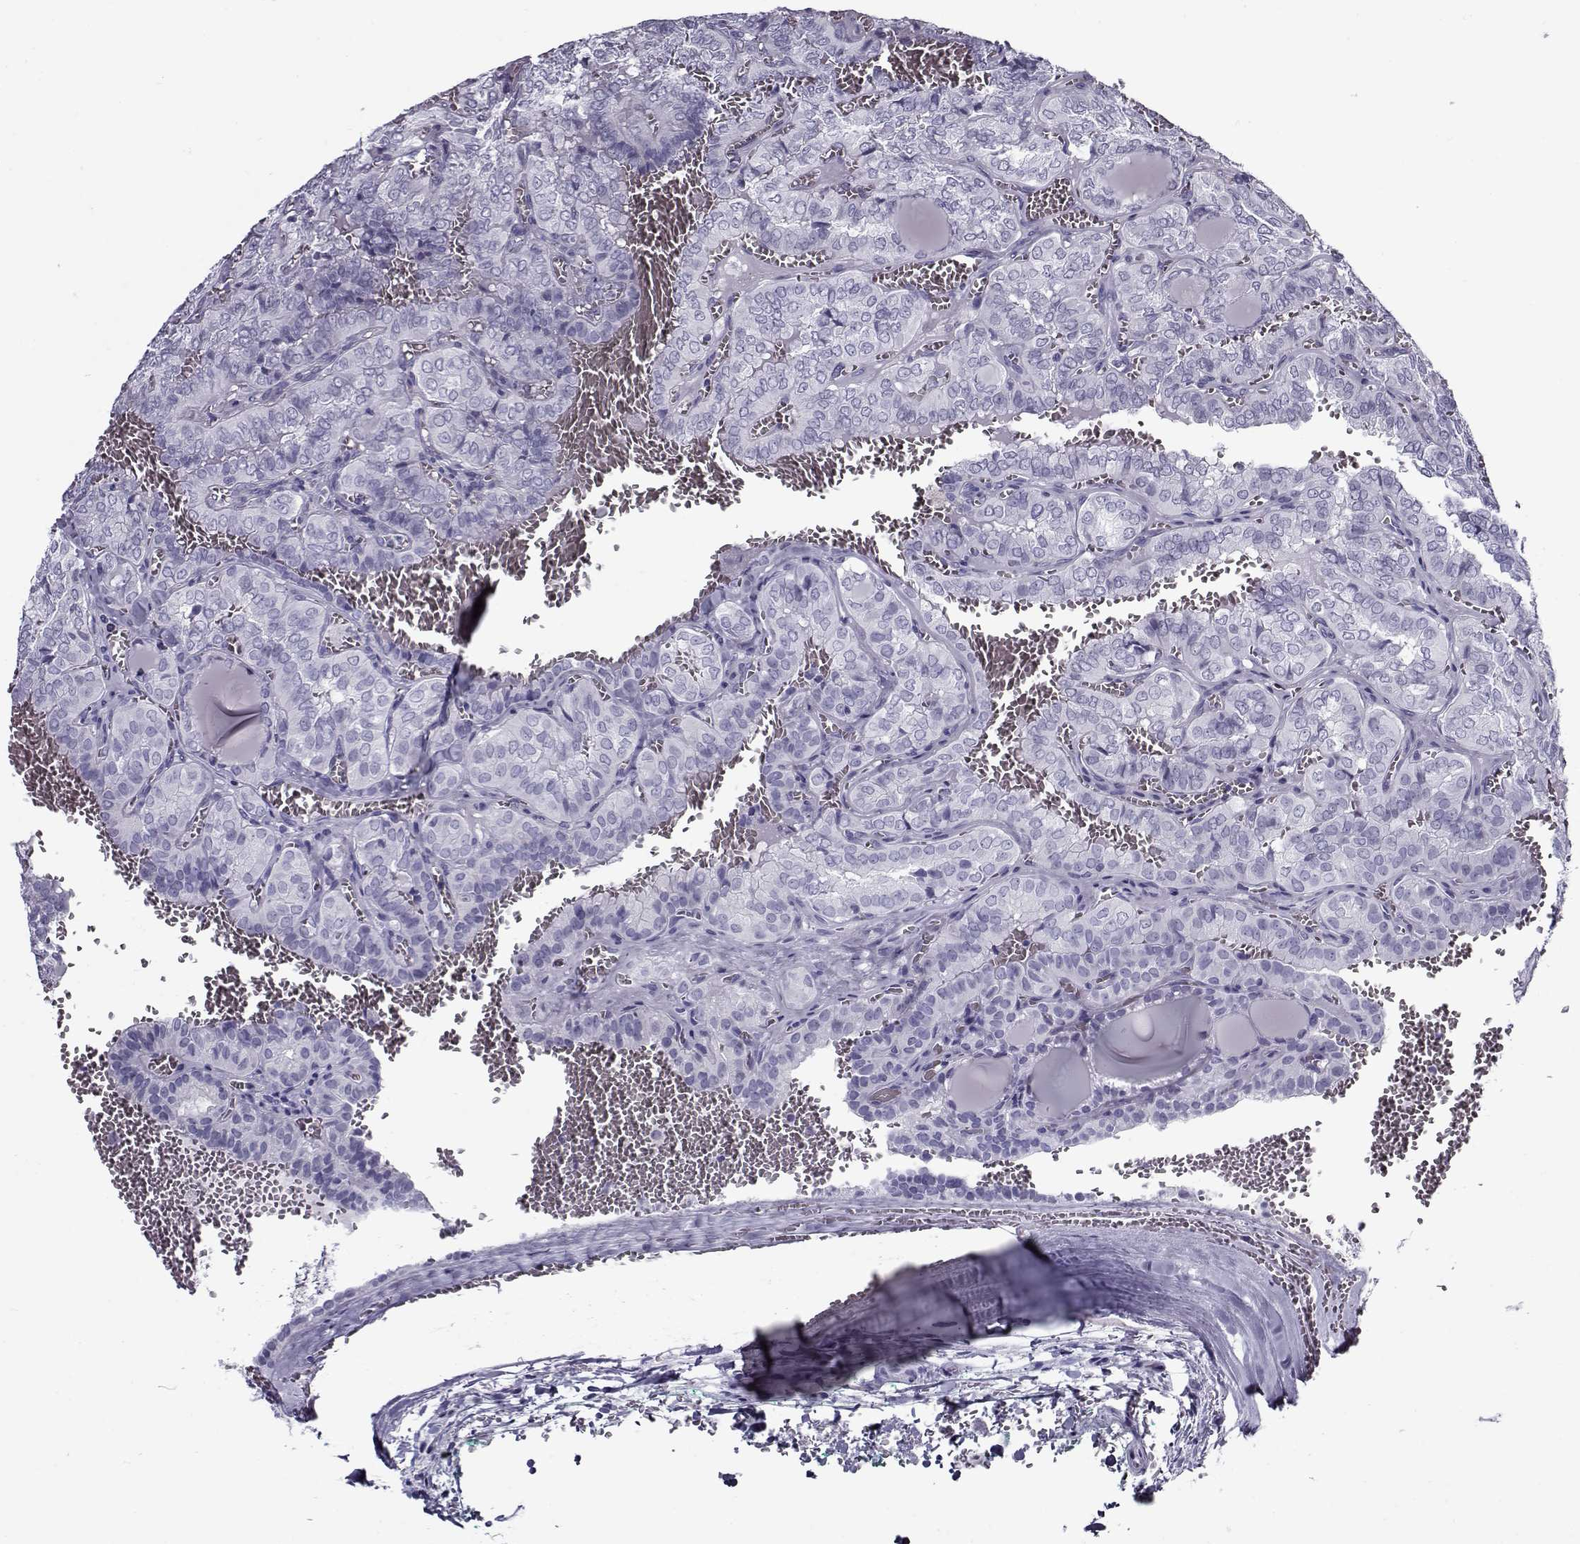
{"staining": {"intensity": "negative", "quantity": "none", "location": "none"}, "tissue": "thyroid cancer", "cell_type": "Tumor cells", "image_type": "cancer", "snomed": [{"axis": "morphology", "description": "Papillary adenocarcinoma, NOS"}, {"axis": "topography", "description": "Thyroid gland"}], "caption": "Thyroid cancer (papillary adenocarcinoma) stained for a protein using immunohistochemistry (IHC) displays no positivity tumor cells.", "gene": "GAGE2A", "patient": {"sex": "female", "age": 41}}